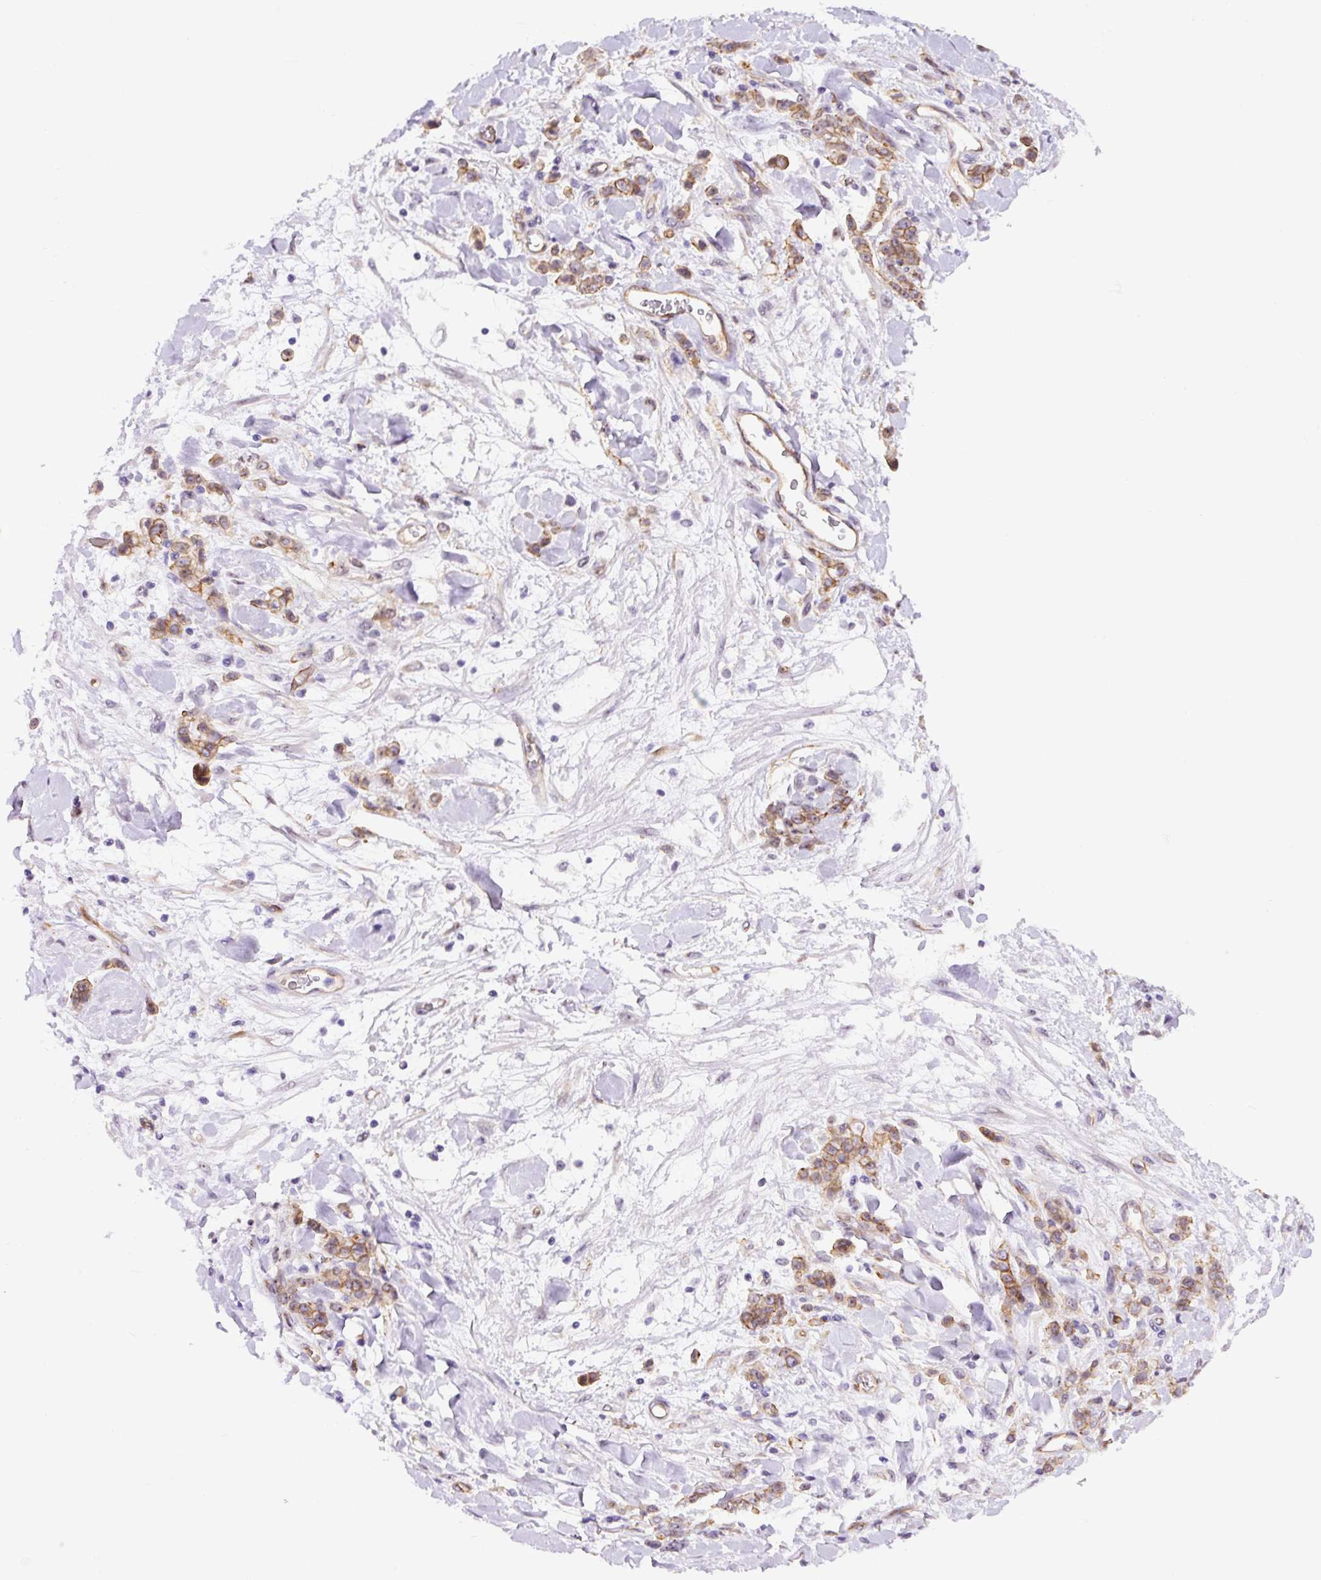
{"staining": {"intensity": "moderate", "quantity": ">75%", "location": "cytoplasmic/membranous"}, "tissue": "stomach cancer", "cell_type": "Tumor cells", "image_type": "cancer", "snomed": [{"axis": "morphology", "description": "Normal tissue, NOS"}, {"axis": "morphology", "description": "Adenocarcinoma, NOS"}, {"axis": "topography", "description": "Stomach"}], "caption": "Stomach cancer (adenocarcinoma) stained for a protein (brown) demonstrates moderate cytoplasmic/membranous positive expression in approximately >75% of tumor cells.", "gene": "MYO5C", "patient": {"sex": "male", "age": 82}}